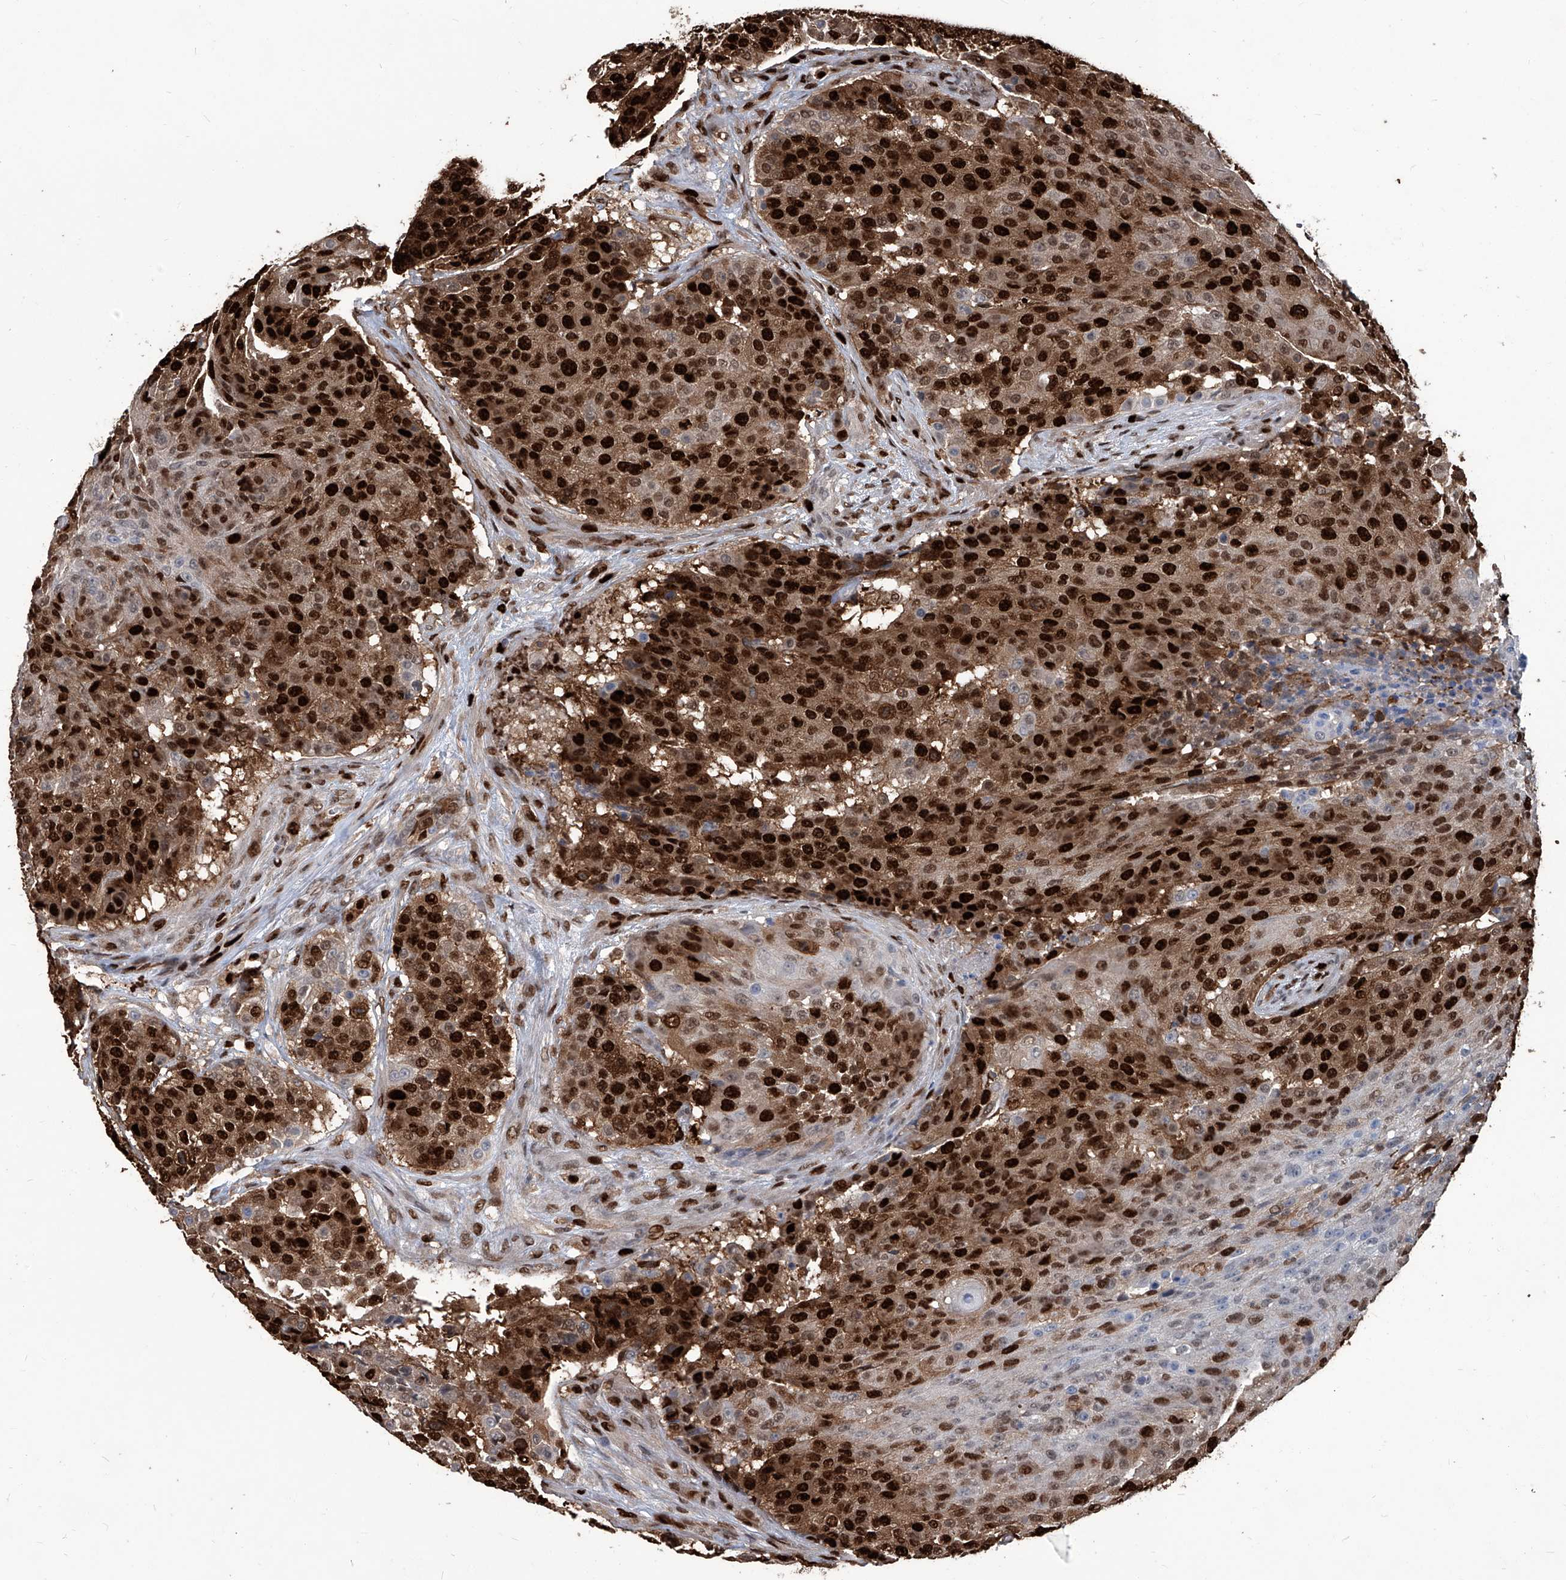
{"staining": {"intensity": "strong", "quantity": ">75%", "location": "cytoplasmic/membranous,nuclear"}, "tissue": "urothelial cancer", "cell_type": "Tumor cells", "image_type": "cancer", "snomed": [{"axis": "morphology", "description": "Urothelial carcinoma, High grade"}, {"axis": "topography", "description": "Urinary bladder"}], "caption": "Strong cytoplasmic/membranous and nuclear protein expression is appreciated in approximately >75% of tumor cells in high-grade urothelial carcinoma.", "gene": "PCNA", "patient": {"sex": "female", "age": 63}}